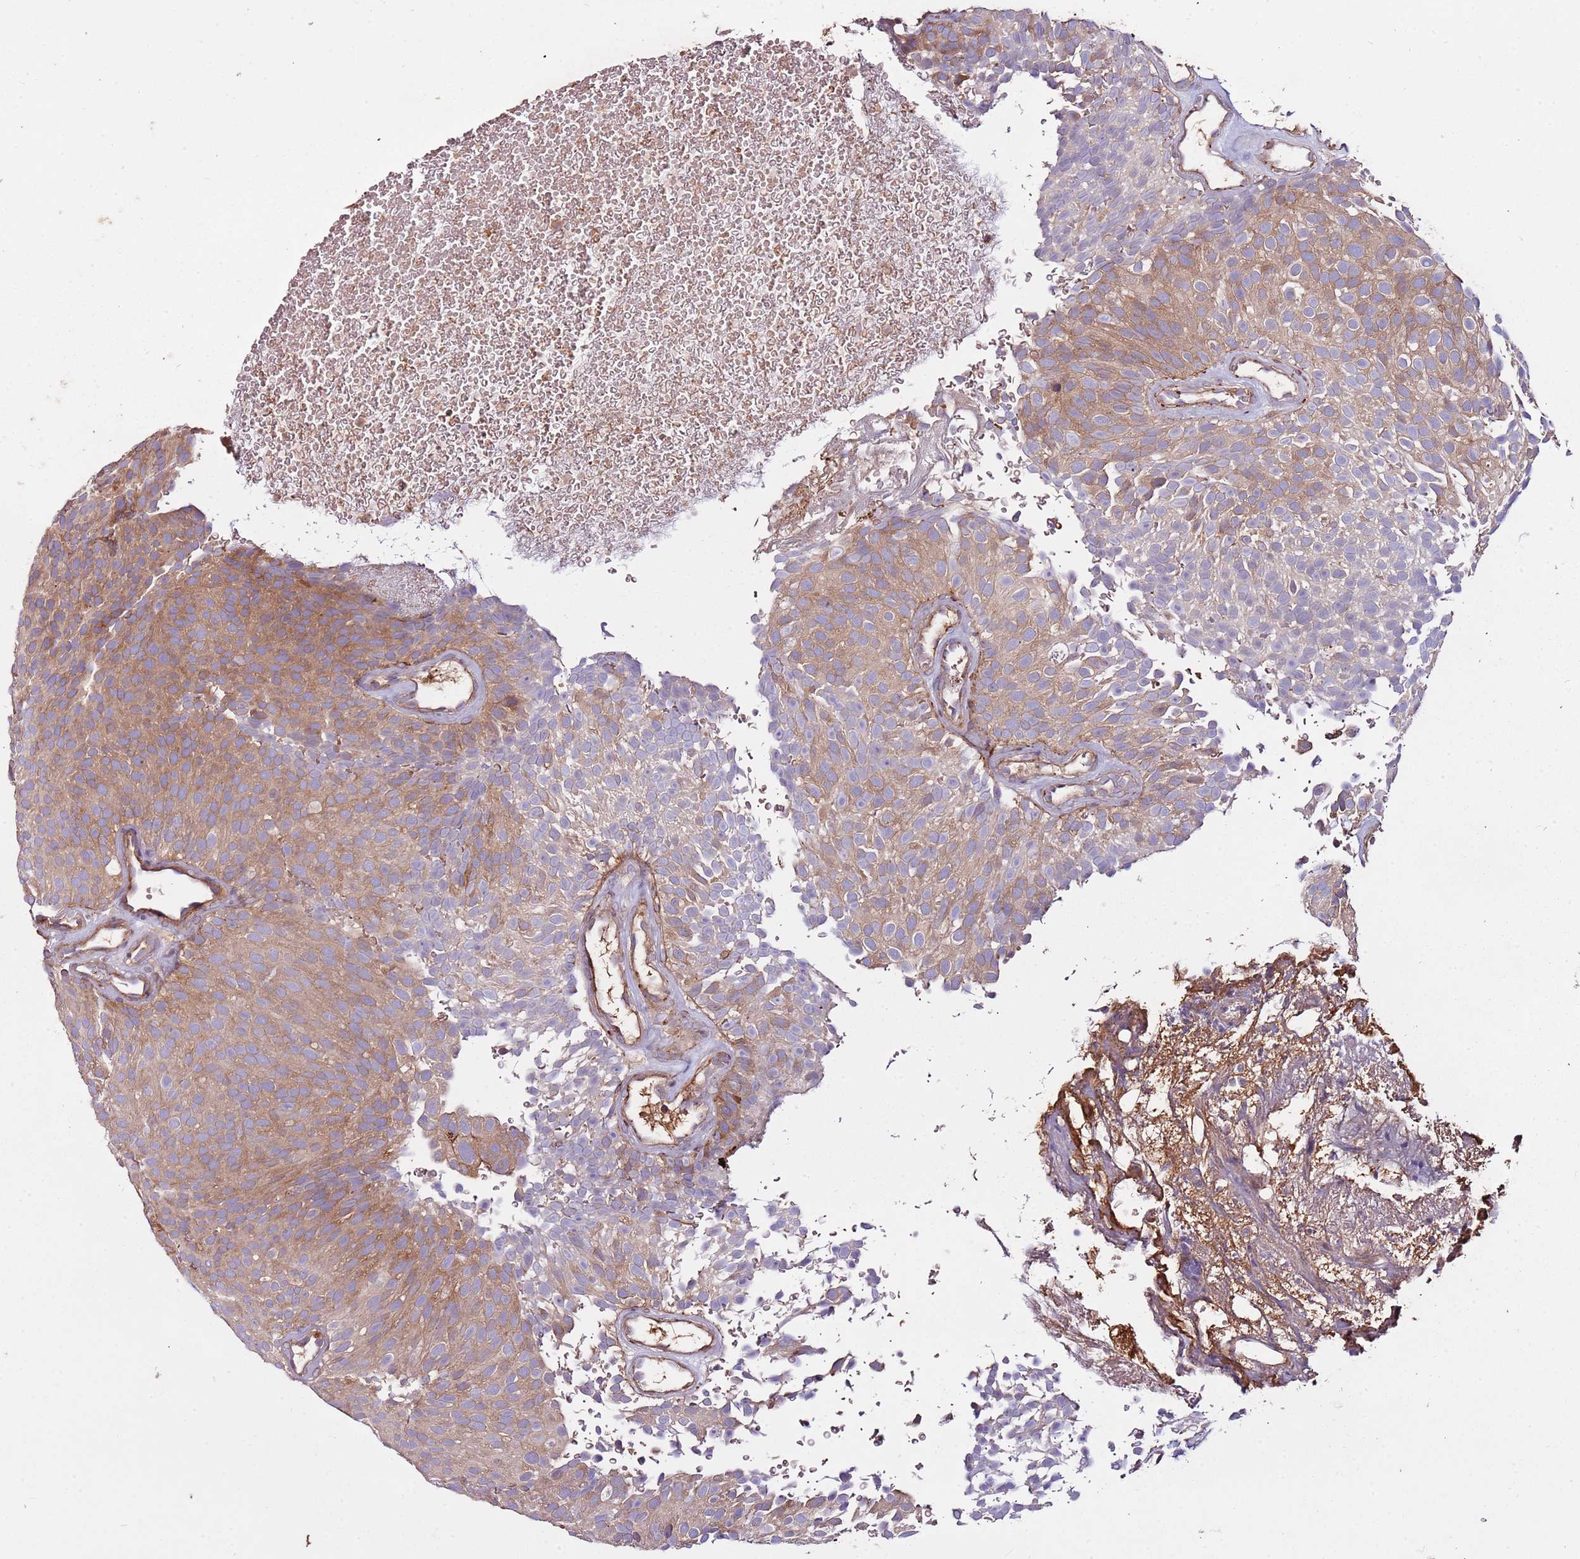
{"staining": {"intensity": "moderate", "quantity": "25%-75%", "location": "cytoplasmic/membranous"}, "tissue": "urothelial cancer", "cell_type": "Tumor cells", "image_type": "cancer", "snomed": [{"axis": "morphology", "description": "Urothelial carcinoma, Low grade"}, {"axis": "topography", "description": "Urinary bladder"}], "caption": "Immunohistochemical staining of low-grade urothelial carcinoma shows moderate cytoplasmic/membranous protein expression in about 25%-75% of tumor cells. Using DAB (3,3'-diaminobenzidine) (brown) and hematoxylin (blue) stains, captured at high magnification using brightfield microscopy.", "gene": "DENR", "patient": {"sex": "male", "age": 78}}